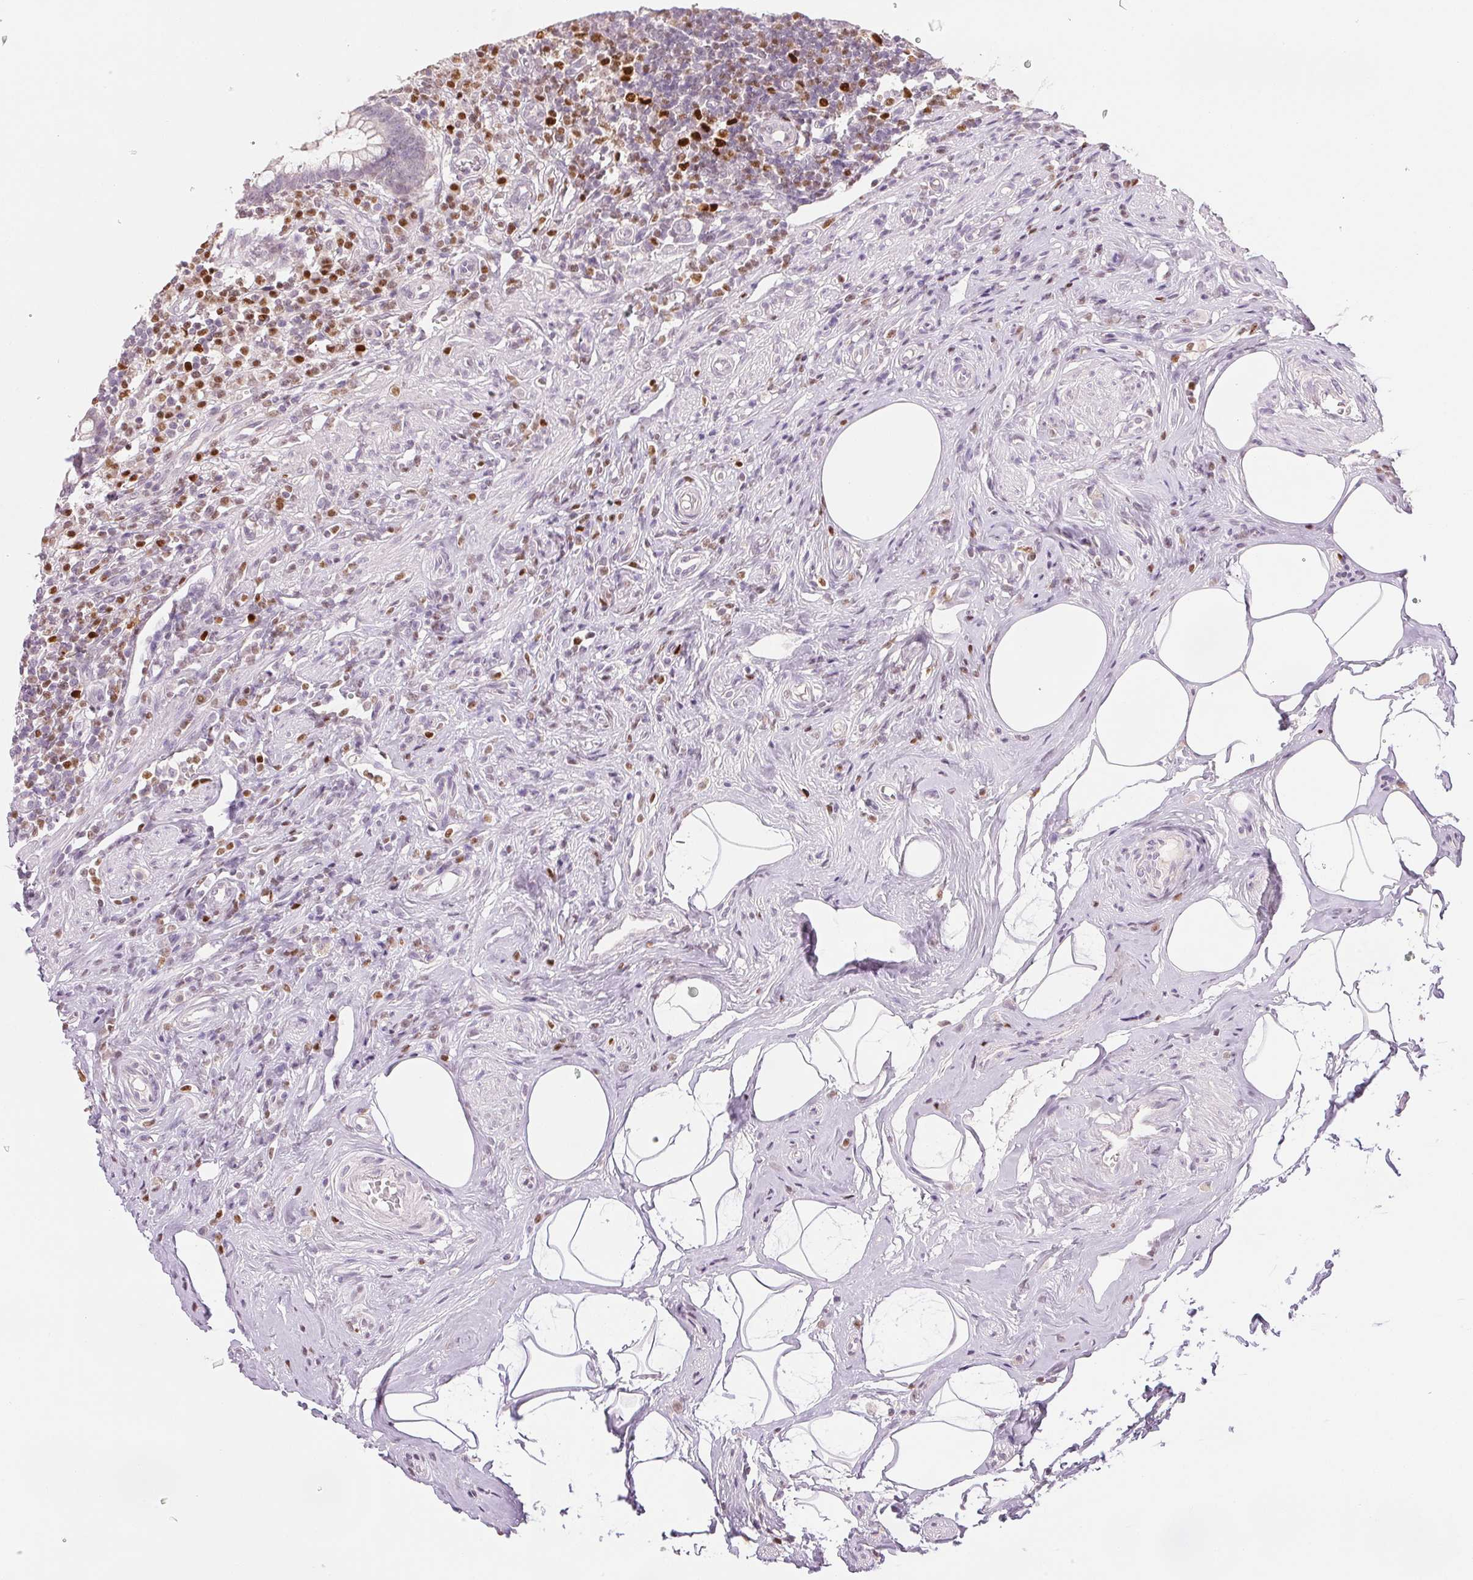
{"staining": {"intensity": "negative", "quantity": "none", "location": "none"}, "tissue": "appendix", "cell_type": "Glandular cells", "image_type": "normal", "snomed": [{"axis": "morphology", "description": "Normal tissue, NOS"}, {"axis": "topography", "description": "Appendix"}], "caption": "An immunohistochemistry histopathology image of unremarkable appendix is shown. There is no staining in glandular cells of appendix.", "gene": "RUNX2", "patient": {"sex": "female", "age": 56}}